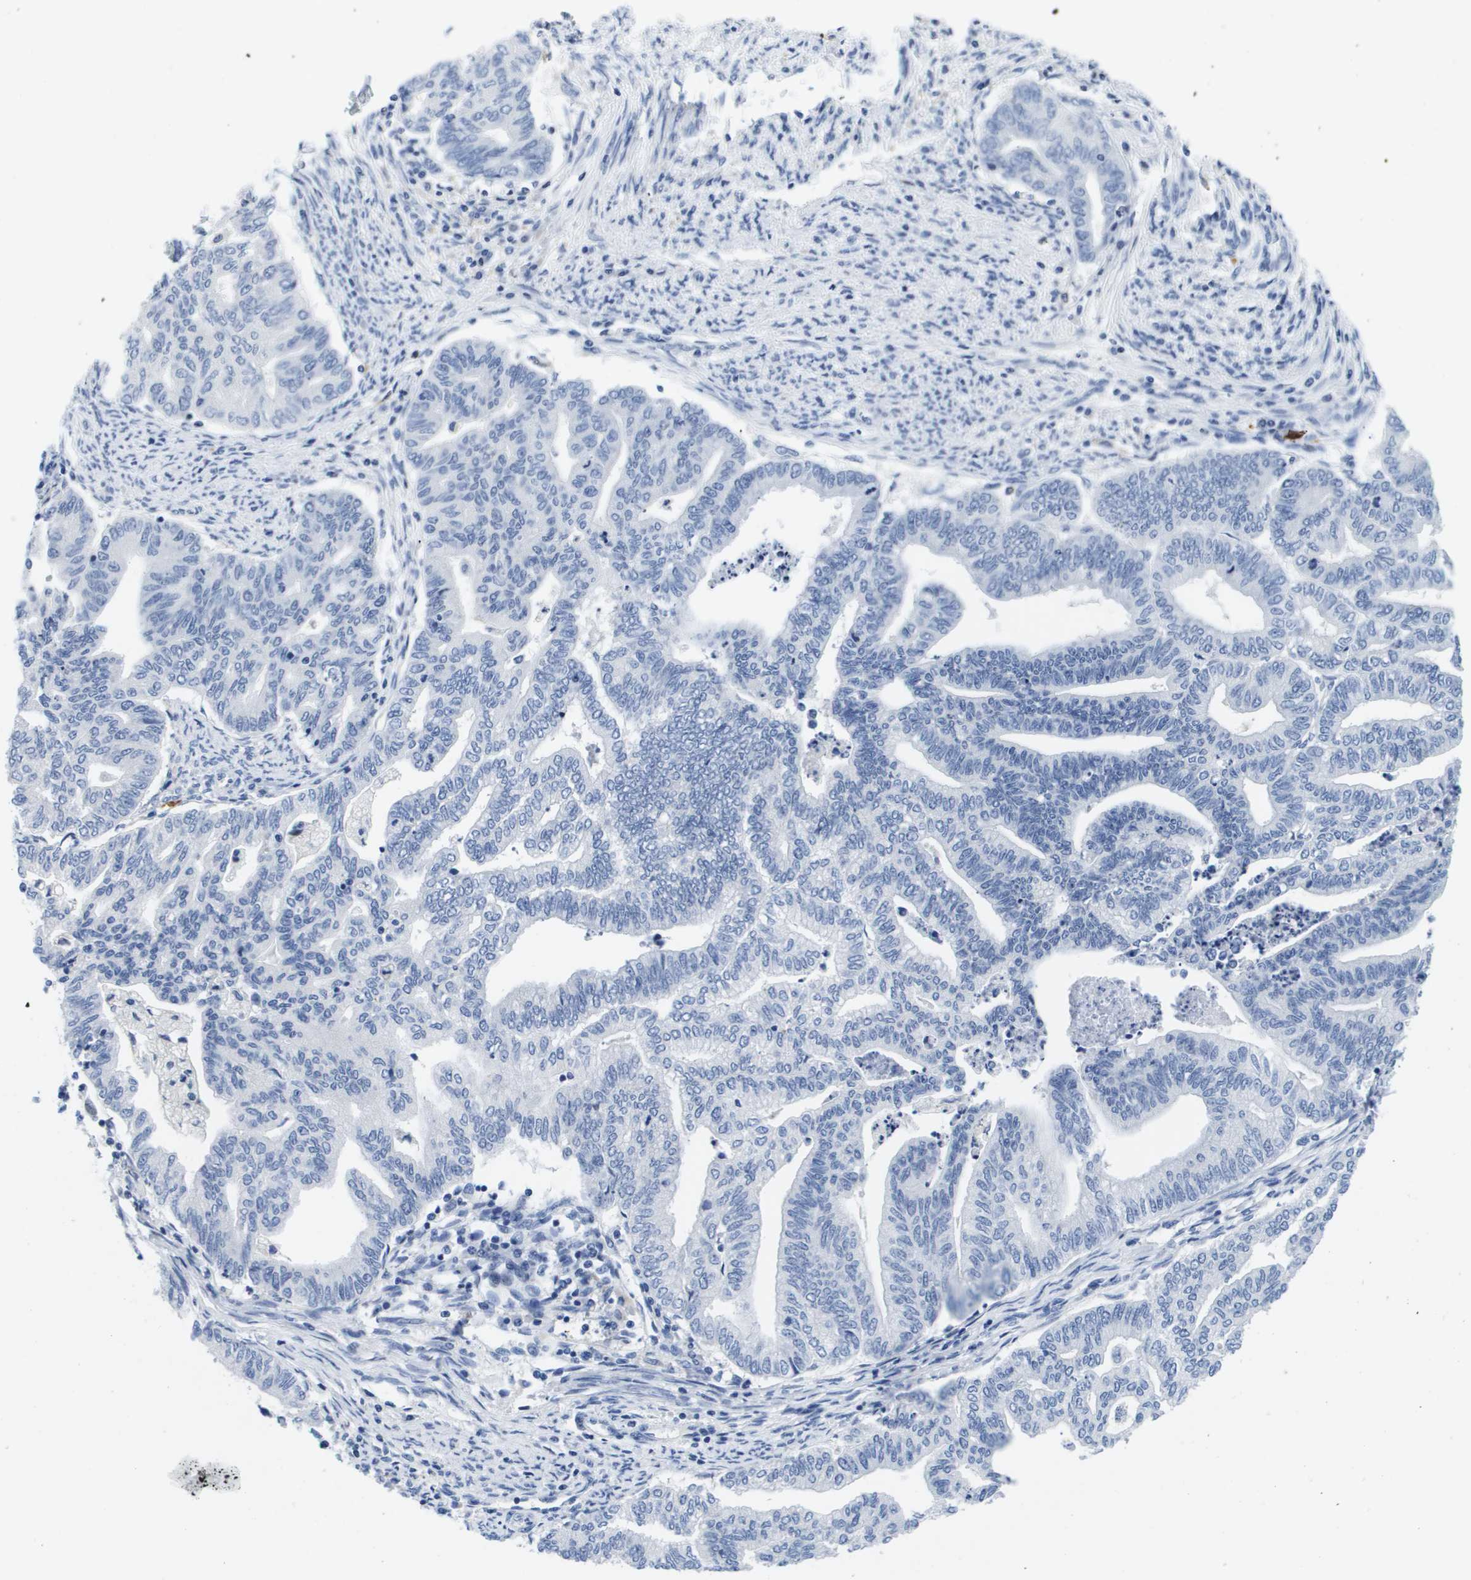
{"staining": {"intensity": "negative", "quantity": "none", "location": "none"}, "tissue": "endometrial cancer", "cell_type": "Tumor cells", "image_type": "cancer", "snomed": [{"axis": "morphology", "description": "Adenocarcinoma, NOS"}, {"axis": "topography", "description": "Endometrium"}], "caption": "Immunohistochemistry of human endometrial cancer reveals no staining in tumor cells. The staining is performed using DAB (3,3'-diaminobenzidine) brown chromogen with nuclei counter-stained in using hematoxylin.", "gene": "HMOX1", "patient": {"sex": "female", "age": 79}}